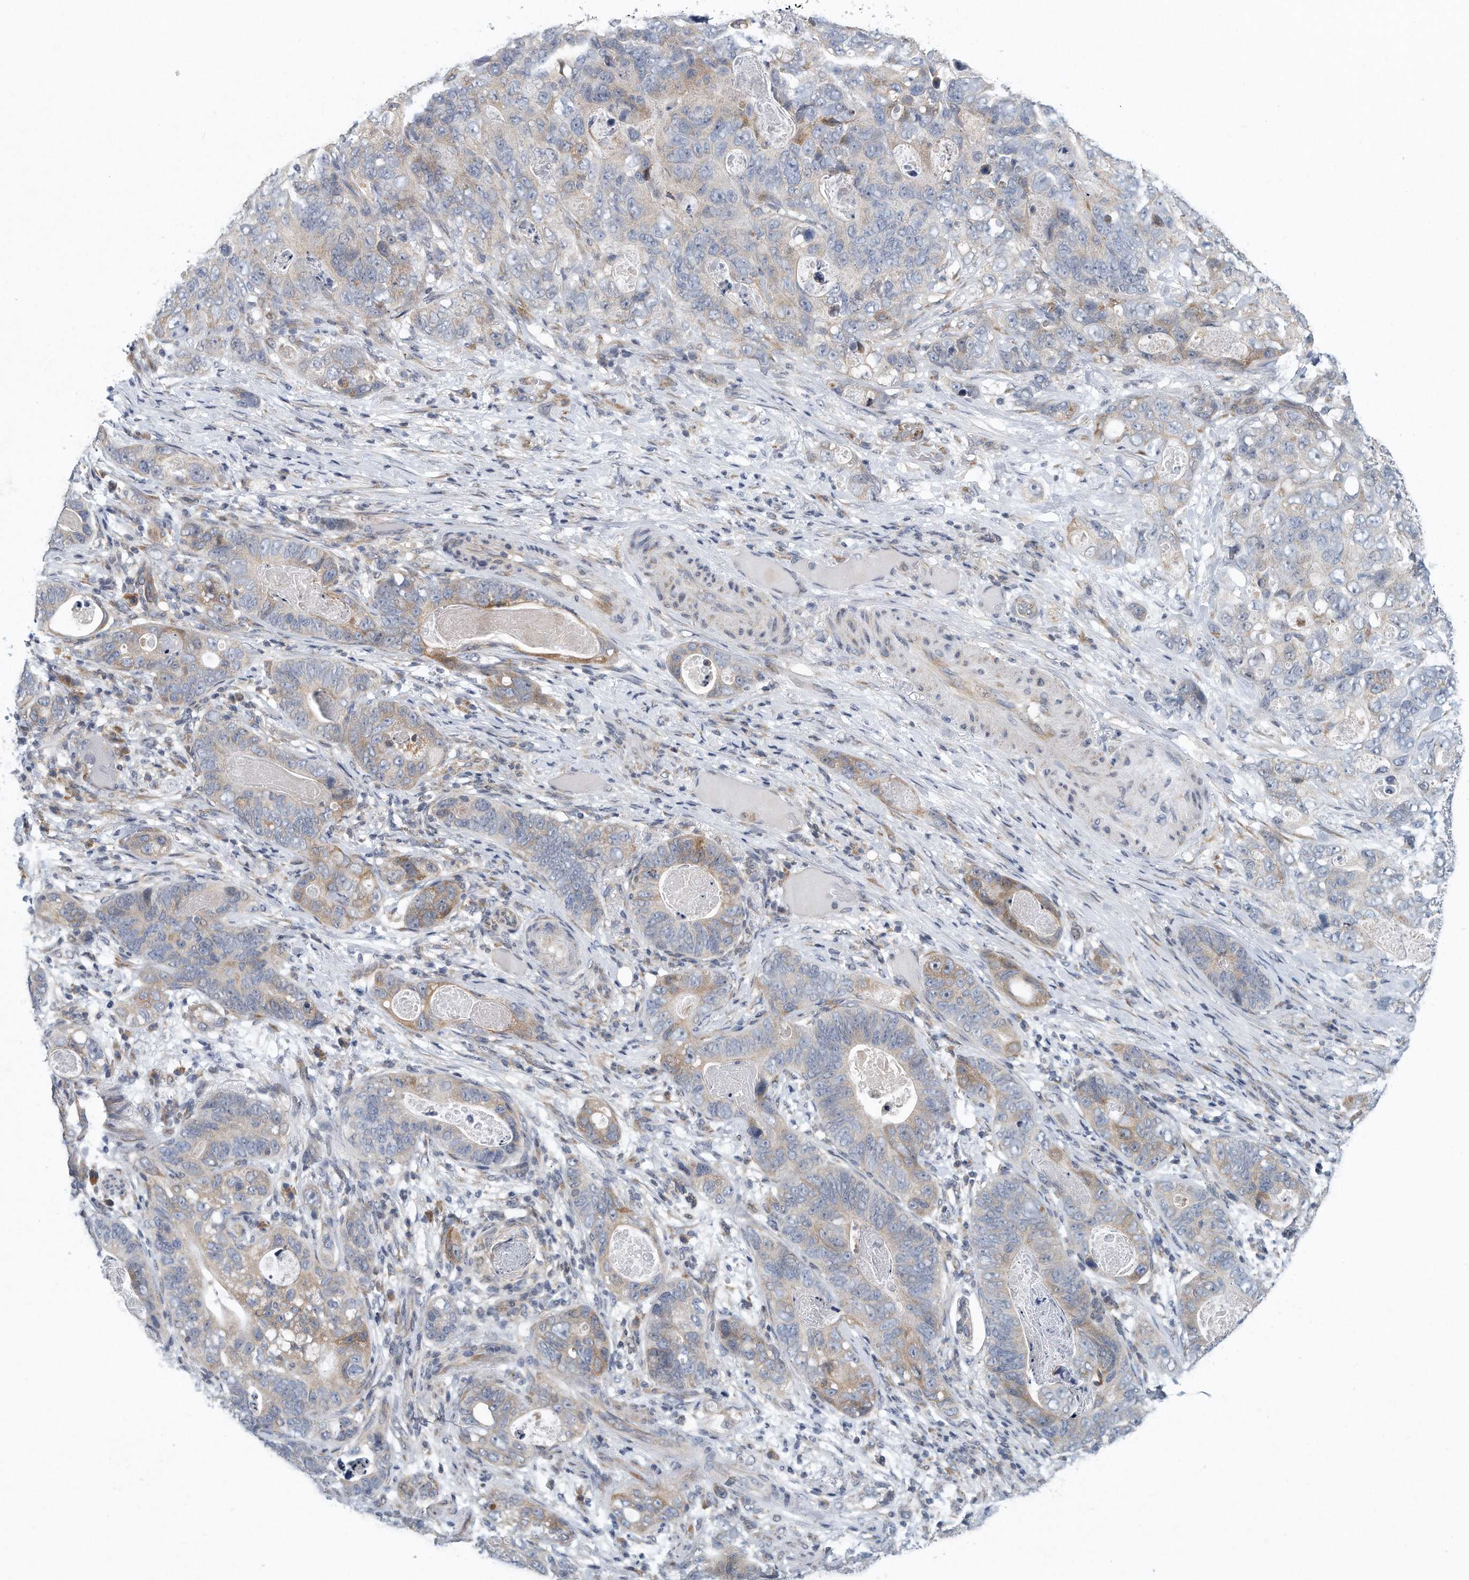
{"staining": {"intensity": "weak", "quantity": "<25%", "location": "cytoplasmic/membranous"}, "tissue": "stomach cancer", "cell_type": "Tumor cells", "image_type": "cancer", "snomed": [{"axis": "morphology", "description": "Normal tissue, NOS"}, {"axis": "morphology", "description": "Adenocarcinoma, NOS"}, {"axis": "topography", "description": "Stomach"}], "caption": "IHC of stomach cancer (adenocarcinoma) demonstrates no positivity in tumor cells.", "gene": "VLDLR", "patient": {"sex": "female", "age": 89}}